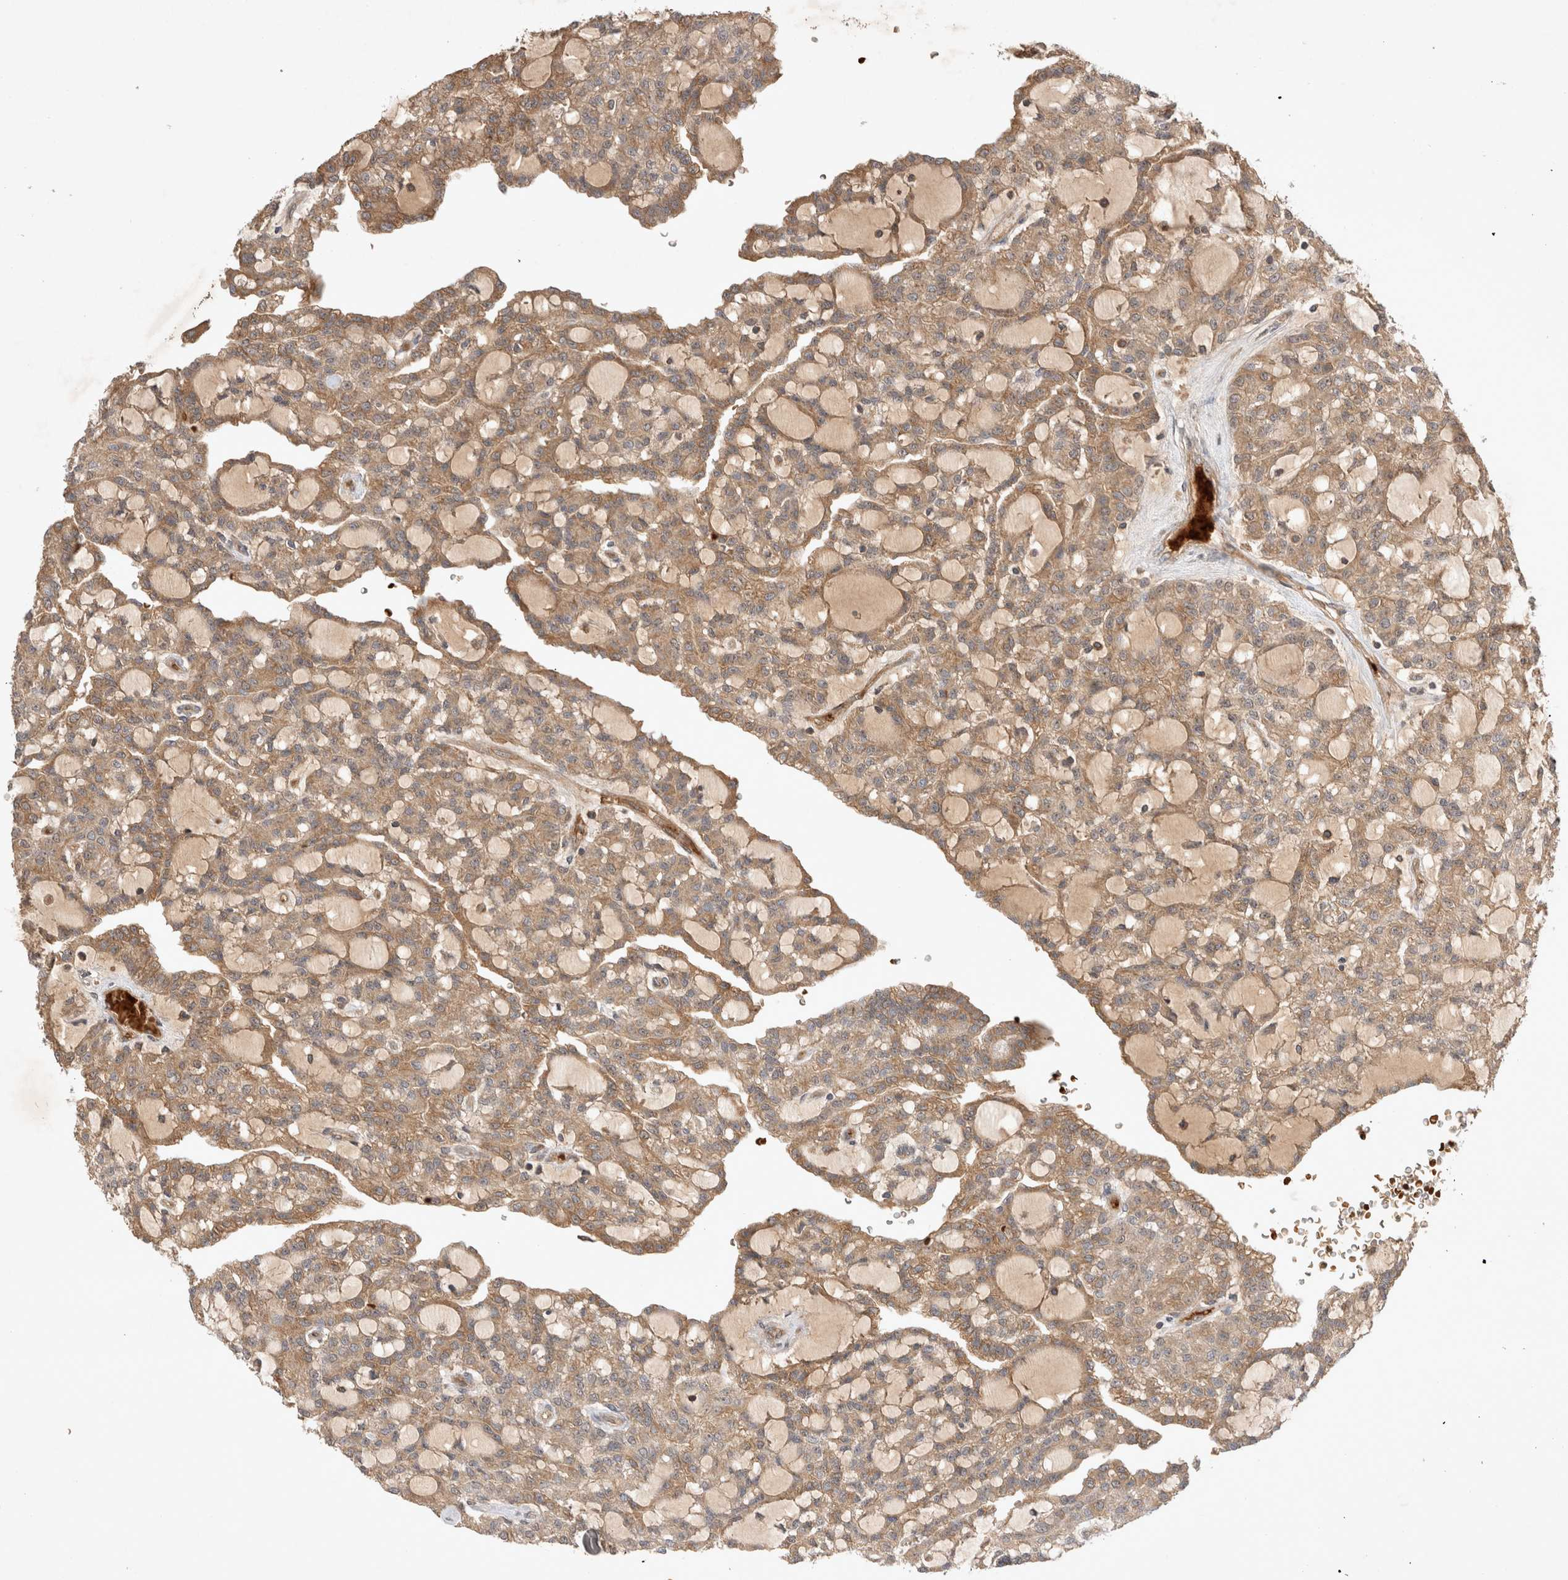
{"staining": {"intensity": "moderate", "quantity": ">75%", "location": "cytoplasmic/membranous"}, "tissue": "renal cancer", "cell_type": "Tumor cells", "image_type": "cancer", "snomed": [{"axis": "morphology", "description": "Adenocarcinoma, NOS"}, {"axis": "topography", "description": "Kidney"}], "caption": "Human renal cancer stained with a protein marker exhibits moderate staining in tumor cells.", "gene": "FAM221A", "patient": {"sex": "male", "age": 63}}